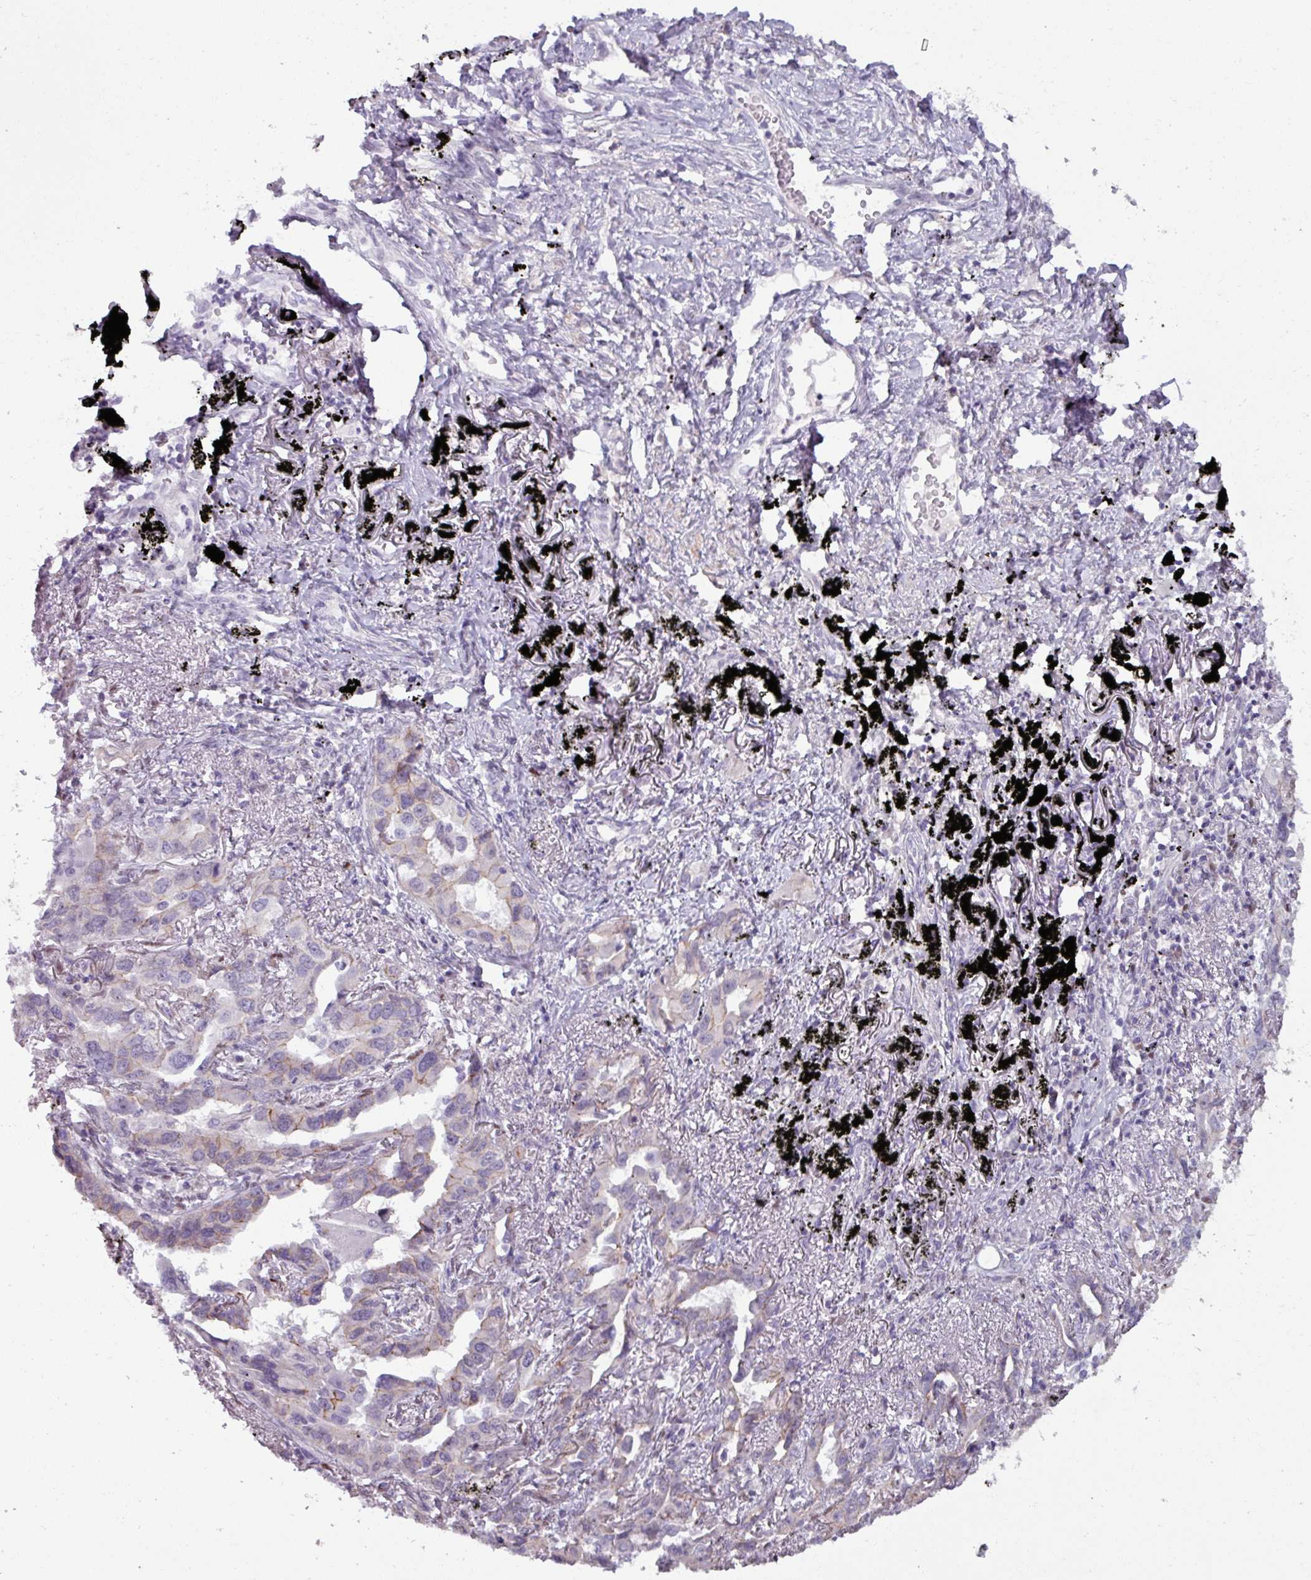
{"staining": {"intensity": "weak", "quantity": "25%-75%", "location": "cytoplasmic/membranous"}, "tissue": "lung cancer", "cell_type": "Tumor cells", "image_type": "cancer", "snomed": [{"axis": "morphology", "description": "Adenocarcinoma, NOS"}, {"axis": "topography", "description": "Lung"}], "caption": "Immunohistochemical staining of adenocarcinoma (lung) demonstrates low levels of weak cytoplasmic/membranous staining in about 25%-75% of tumor cells.", "gene": "PNMA6A", "patient": {"sex": "male", "age": 67}}